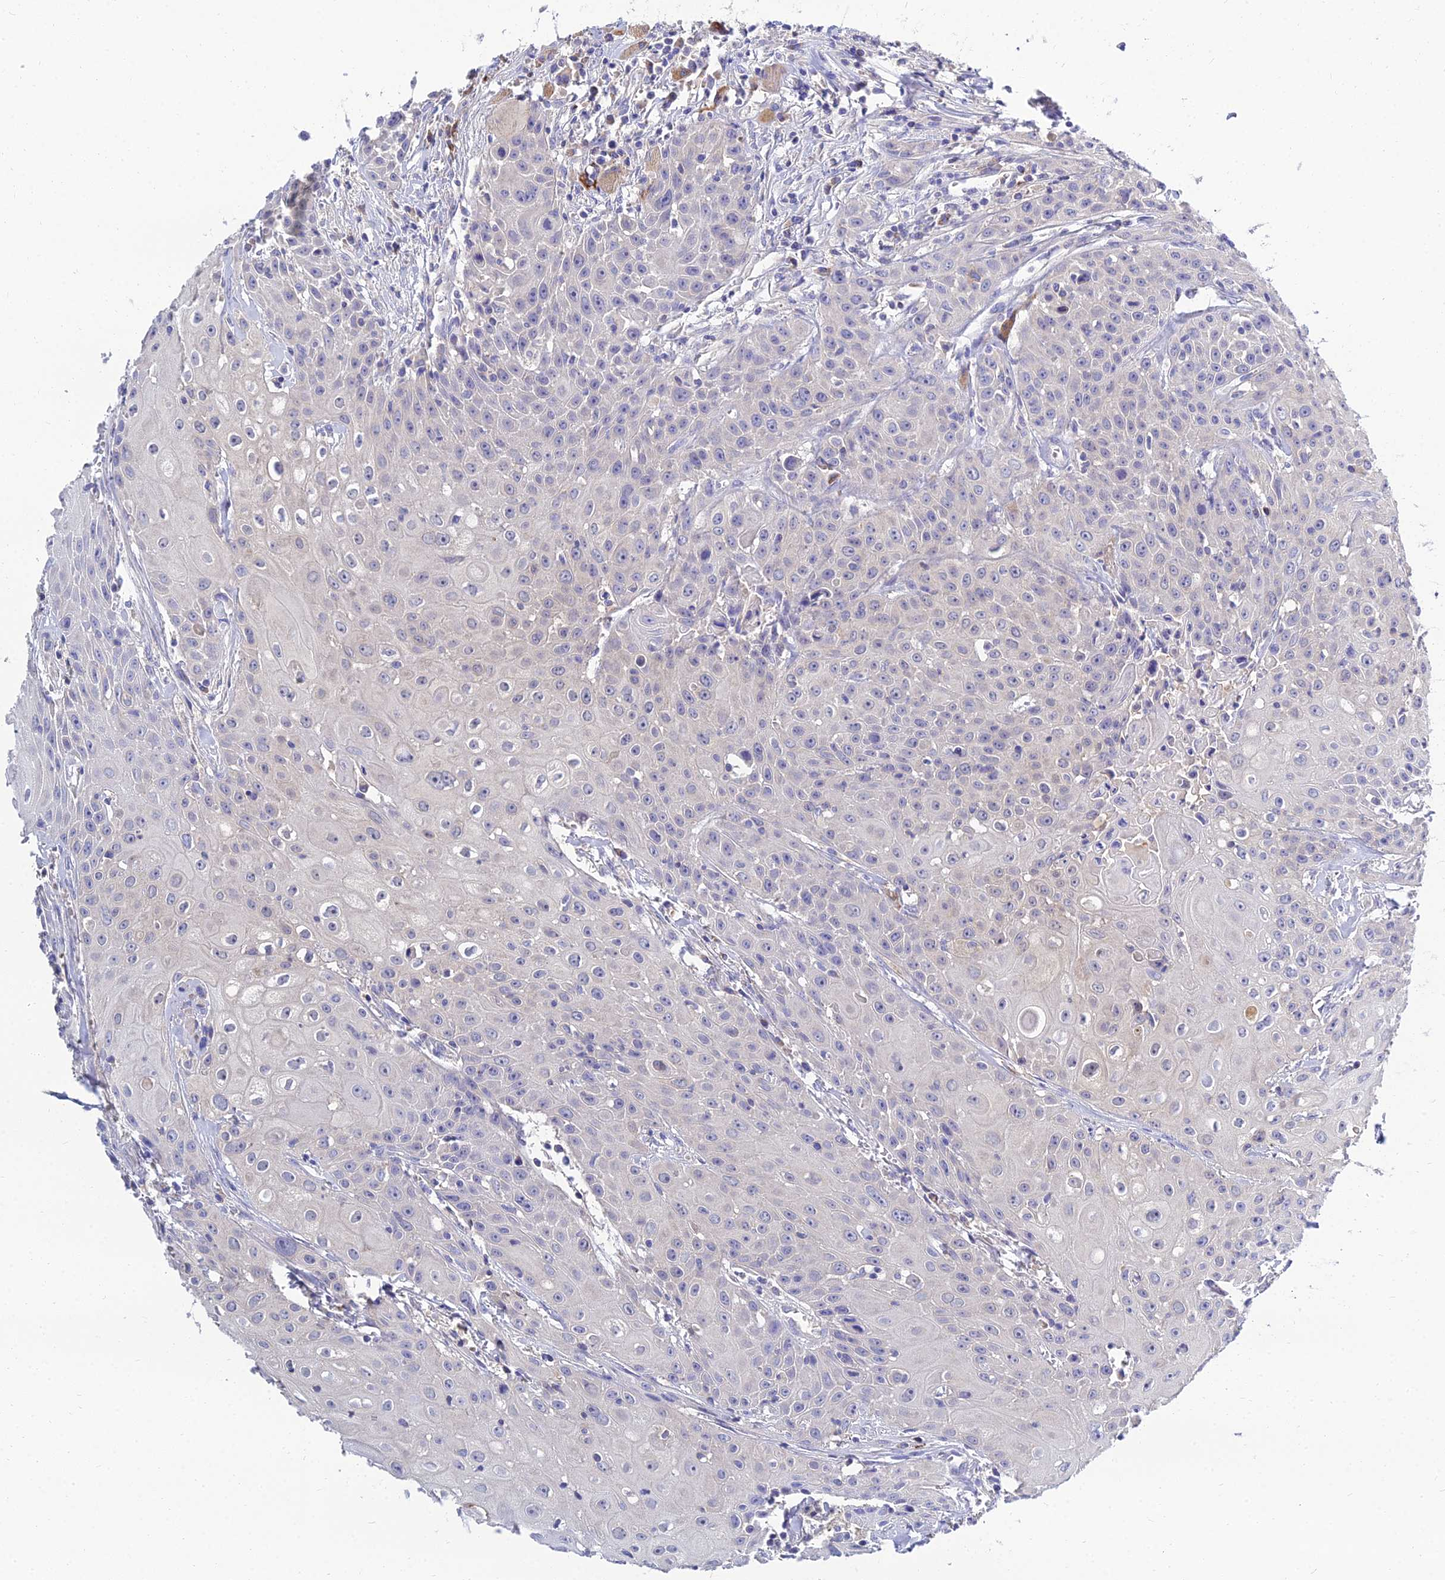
{"staining": {"intensity": "negative", "quantity": "none", "location": "none"}, "tissue": "head and neck cancer", "cell_type": "Tumor cells", "image_type": "cancer", "snomed": [{"axis": "morphology", "description": "Squamous cell carcinoma, NOS"}, {"axis": "topography", "description": "Oral tissue"}, {"axis": "topography", "description": "Head-Neck"}], "caption": "A photomicrograph of human head and neck cancer is negative for staining in tumor cells.", "gene": "NPY", "patient": {"sex": "female", "age": 82}}